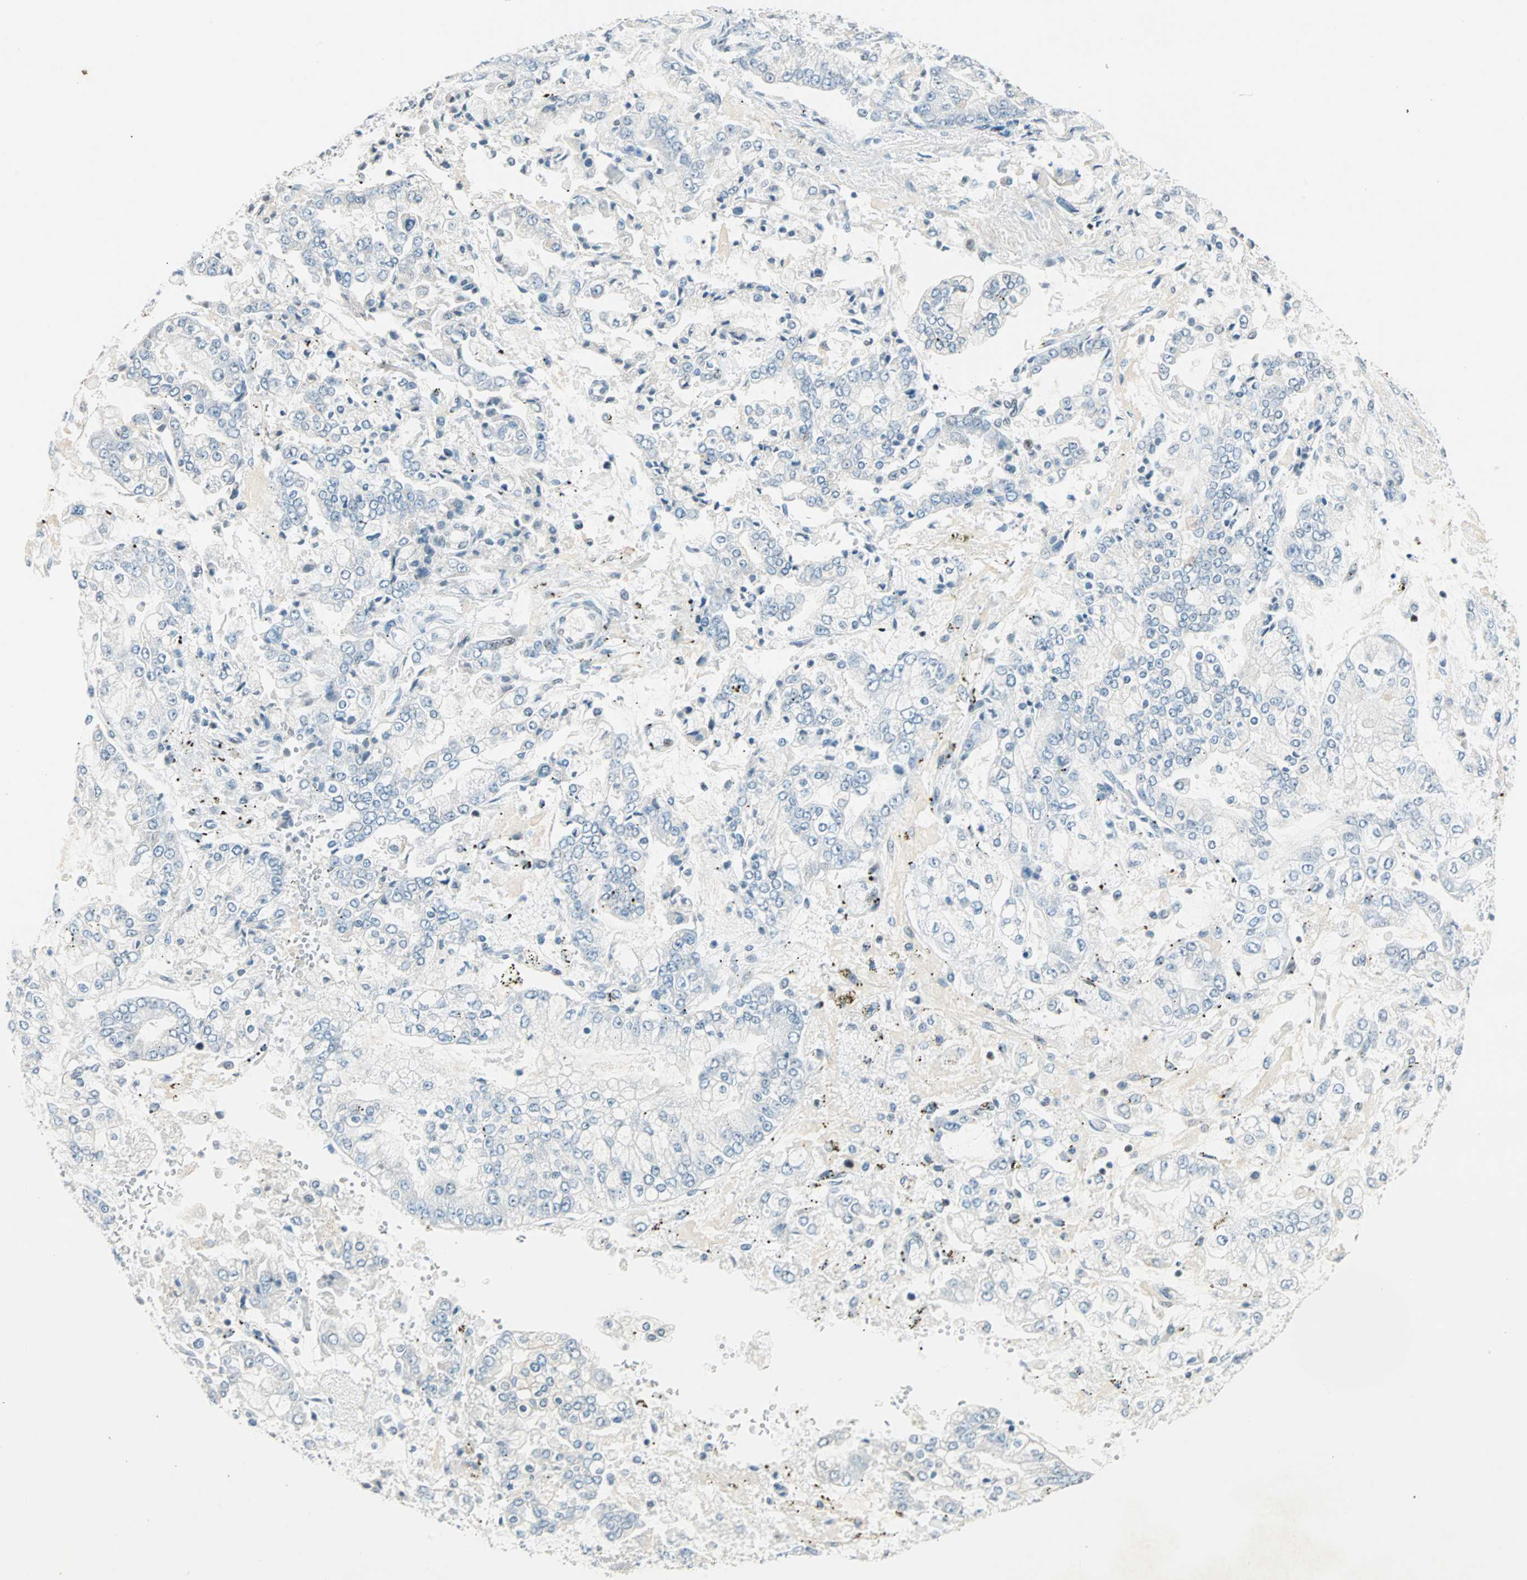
{"staining": {"intensity": "negative", "quantity": "none", "location": "none"}, "tissue": "stomach cancer", "cell_type": "Tumor cells", "image_type": "cancer", "snomed": [{"axis": "morphology", "description": "Adenocarcinoma, NOS"}, {"axis": "topography", "description": "Stomach"}], "caption": "Human stomach cancer (adenocarcinoma) stained for a protein using immunohistochemistry (IHC) reveals no expression in tumor cells.", "gene": "SIN3A", "patient": {"sex": "male", "age": 76}}